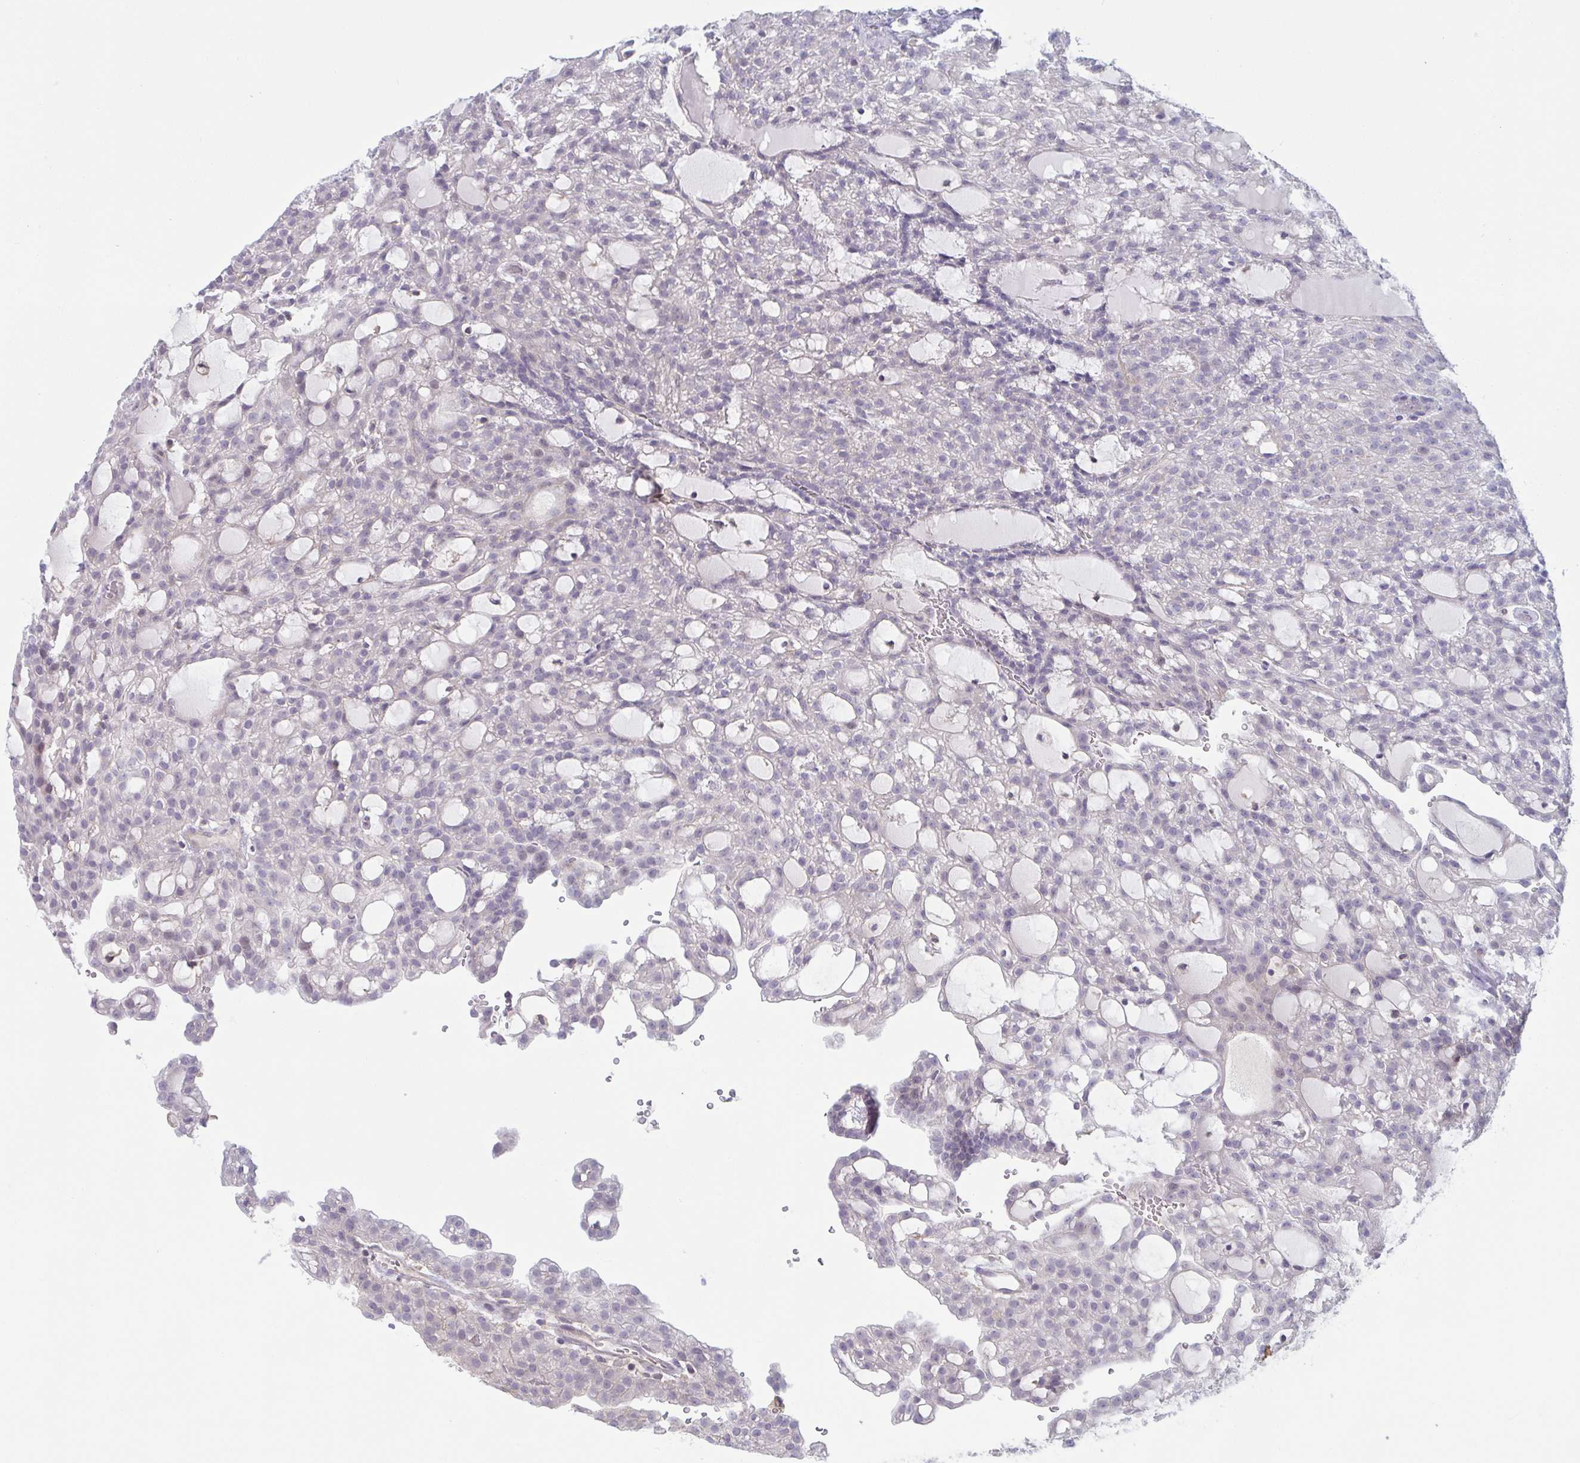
{"staining": {"intensity": "negative", "quantity": "none", "location": "none"}, "tissue": "renal cancer", "cell_type": "Tumor cells", "image_type": "cancer", "snomed": [{"axis": "morphology", "description": "Adenocarcinoma, NOS"}, {"axis": "topography", "description": "Kidney"}], "caption": "Immunohistochemistry (IHC) photomicrograph of human adenocarcinoma (renal) stained for a protein (brown), which shows no positivity in tumor cells.", "gene": "STK26", "patient": {"sex": "male", "age": 63}}